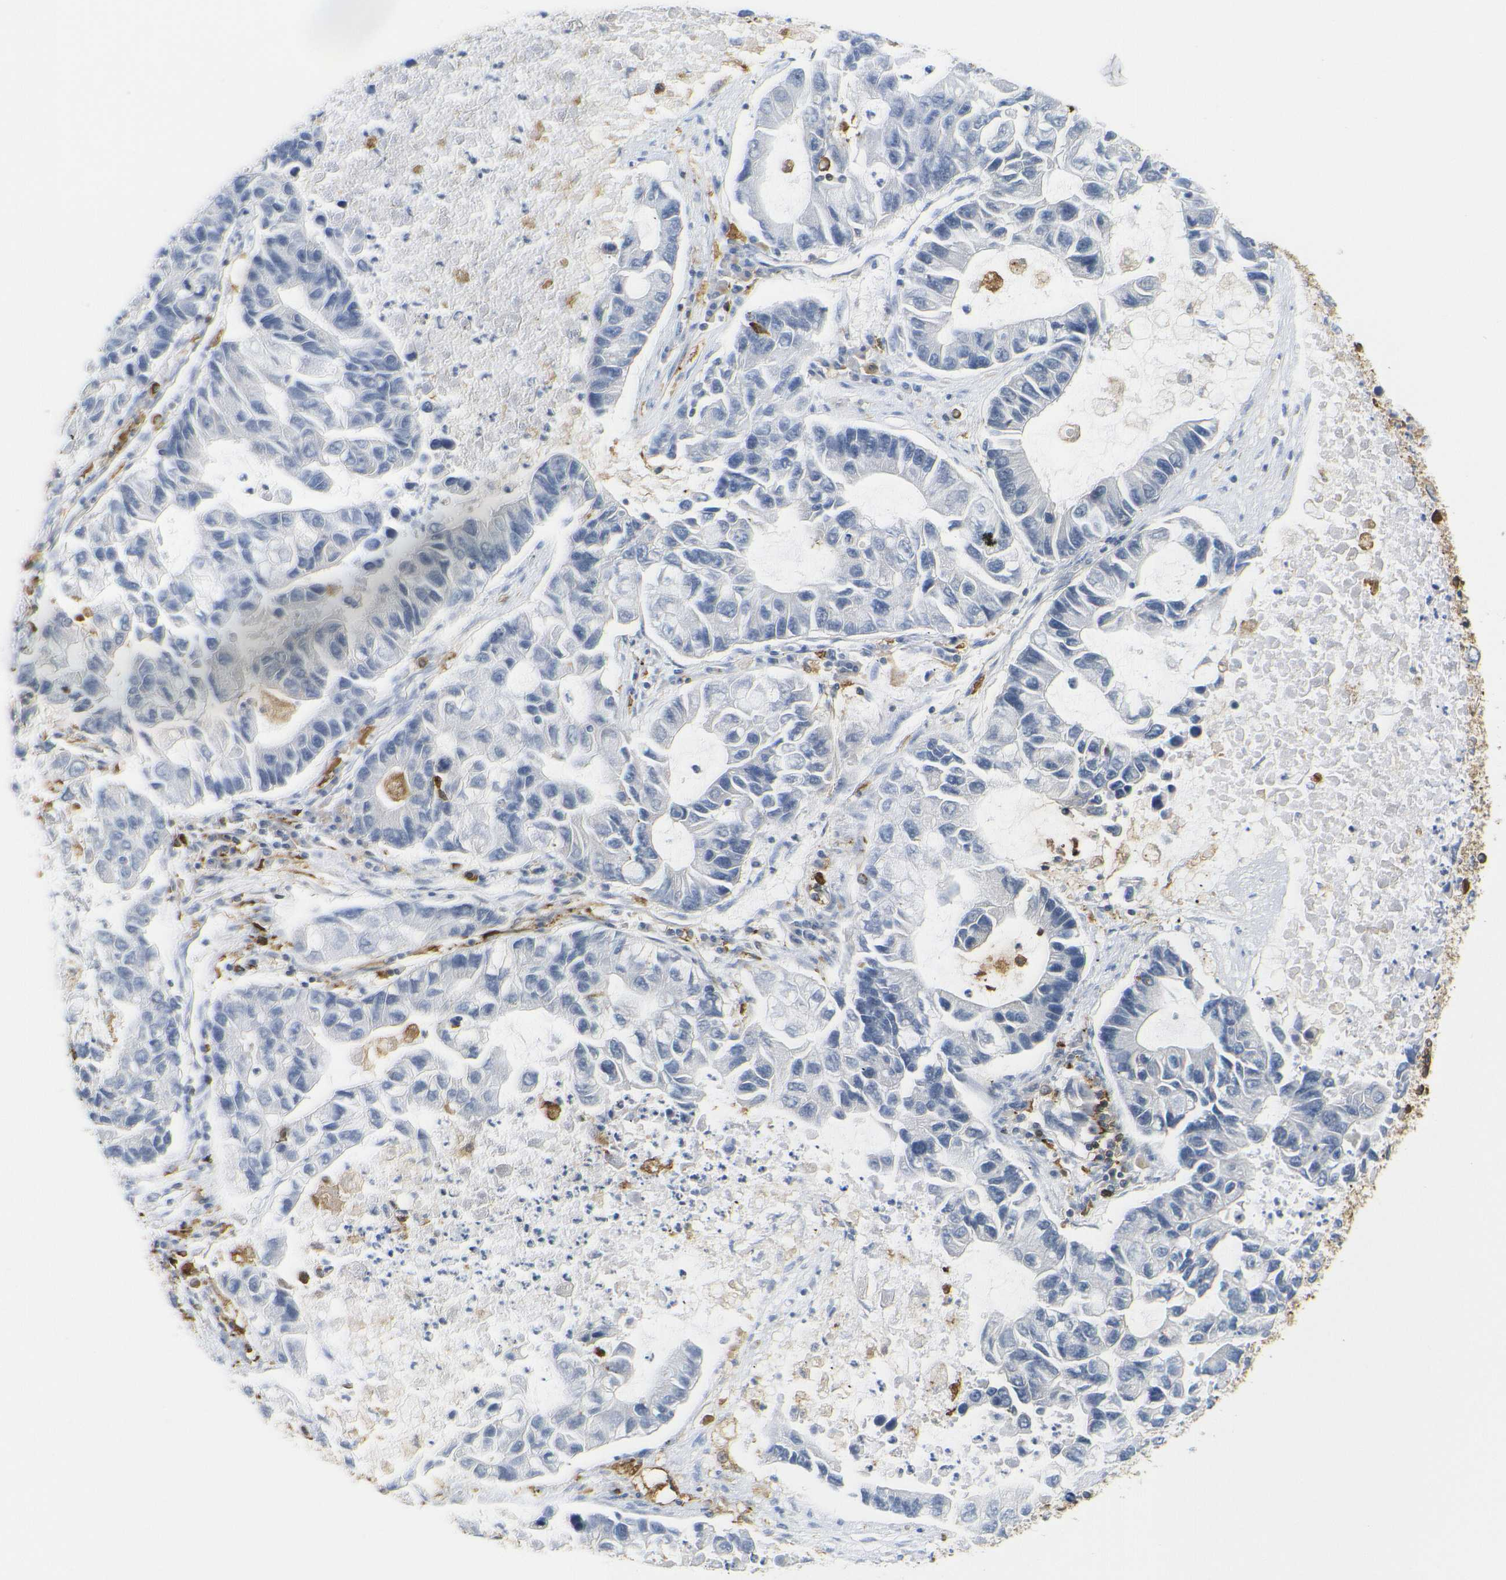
{"staining": {"intensity": "negative", "quantity": "none", "location": "none"}, "tissue": "lung cancer", "cell_type": "Tumor cells", "image_type": "cancer", "snomed": [{"axis": "morphology", "description": "Adenocarcinoma, NOS"}, {"axis": "topography", "description": "Lung"}], "caption": "Image shows no significant protein expression in tumor cells of adenocarcinoma (lung).", "gene": "HLA-DQB1", "patient": {"sex": "female", "age": 51}}